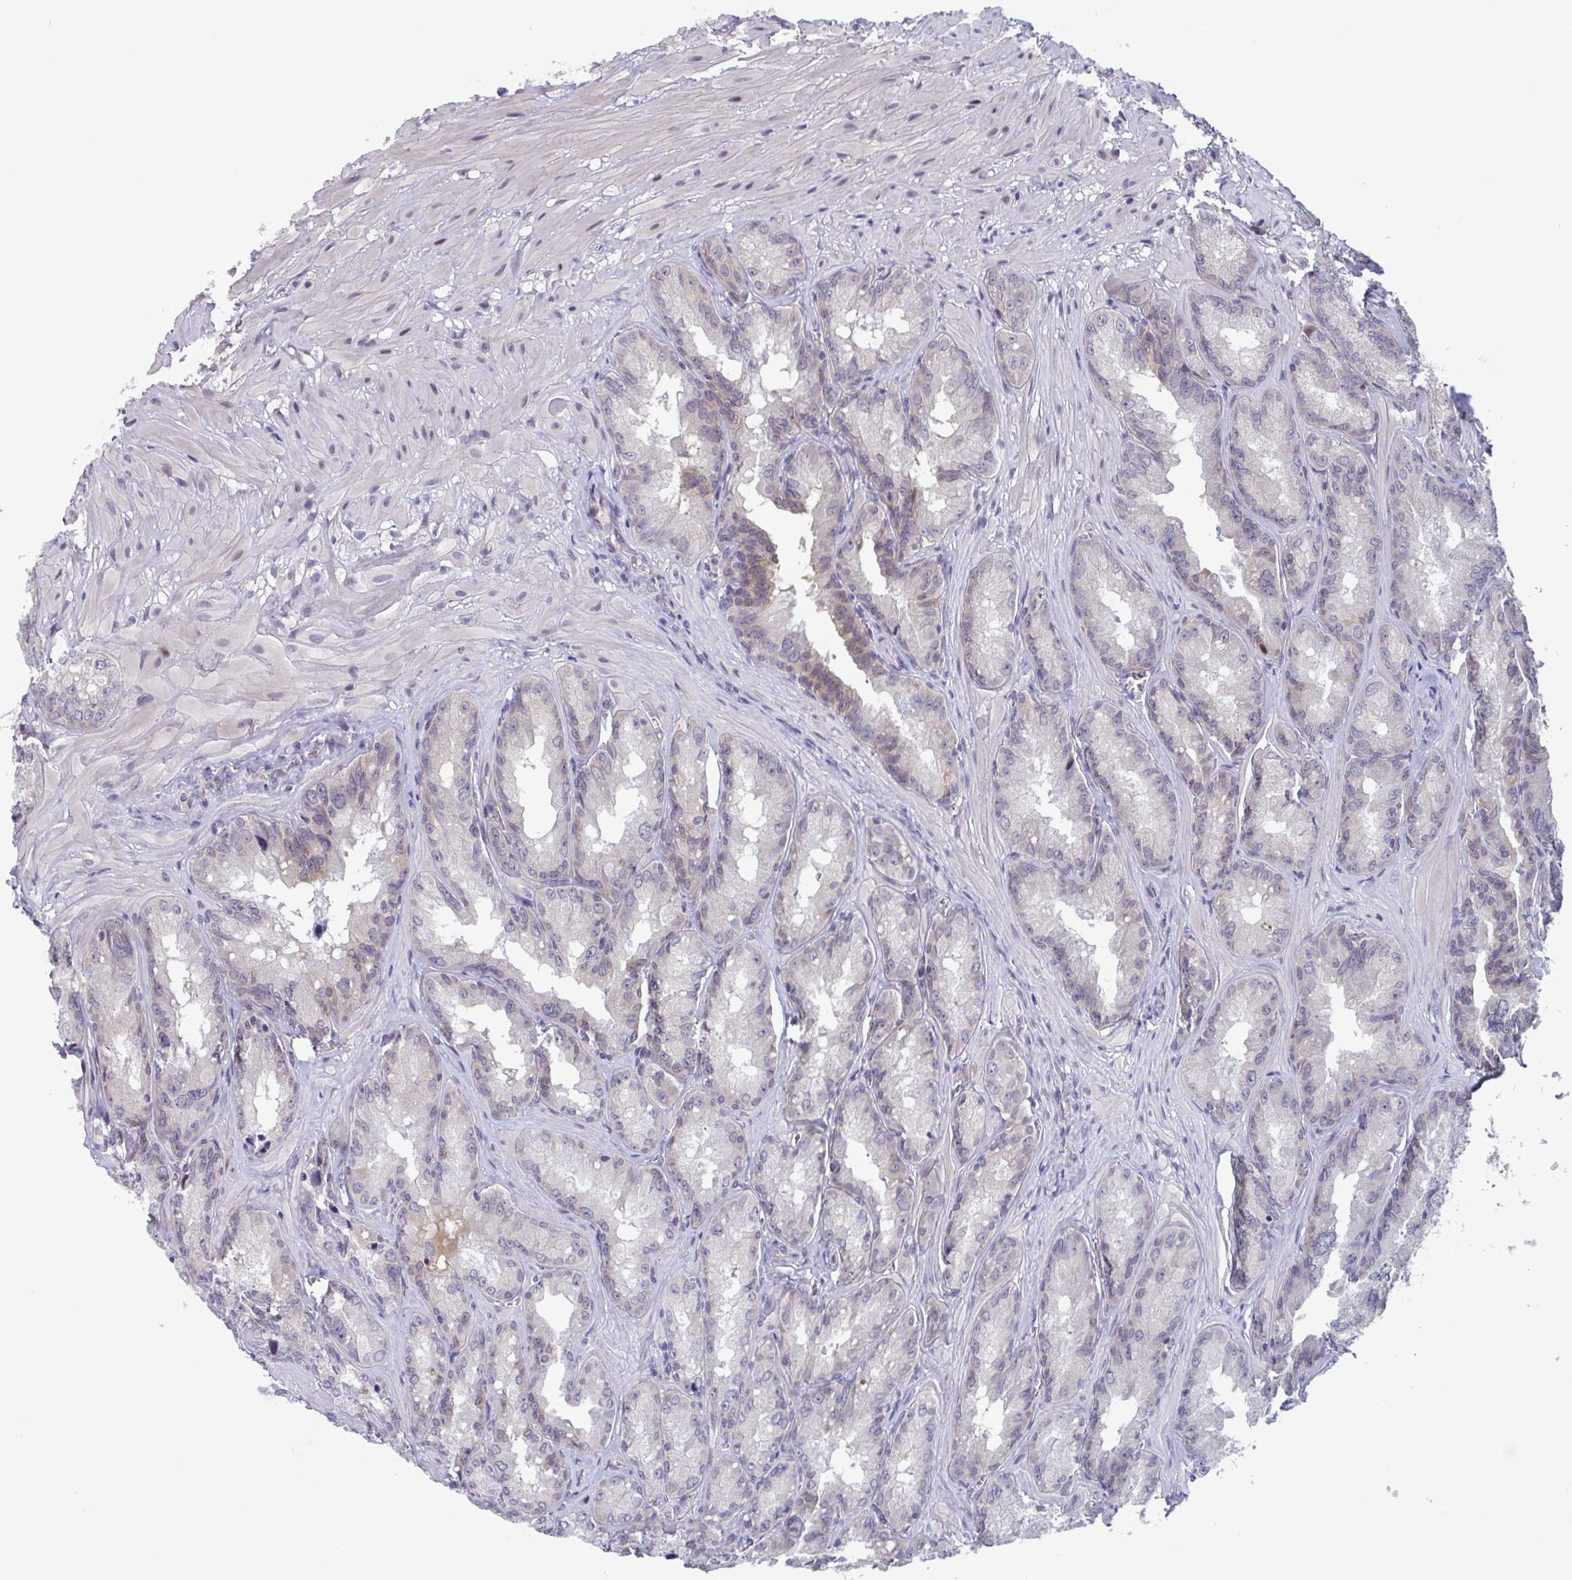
{"staining": {"intensity": "moderate", "quantity": "<25%", "location": "cytoplasmic/membranous,nuclear"}, "tissue": "seminal vesicle", "cell_type": "Glandular cells", "image_type": "normal", "snomed": [{"axis": "morphology", "description": "Normal tissue, NOS"}, {"axis": "topography", "description": "Seminal veicle"}], "caption": "Moderate cytoplasmic/membranous,nuclear expression is seen in approximately <25% of glandular cells in unremarkable seminal vesicle. The staining was performed using DAB, with brown indicating positive protein expression. Nuclei are stained blue with hematoxylin.", "gene": "RIOK1", "patient": {"sex": "male", "age": 47}}